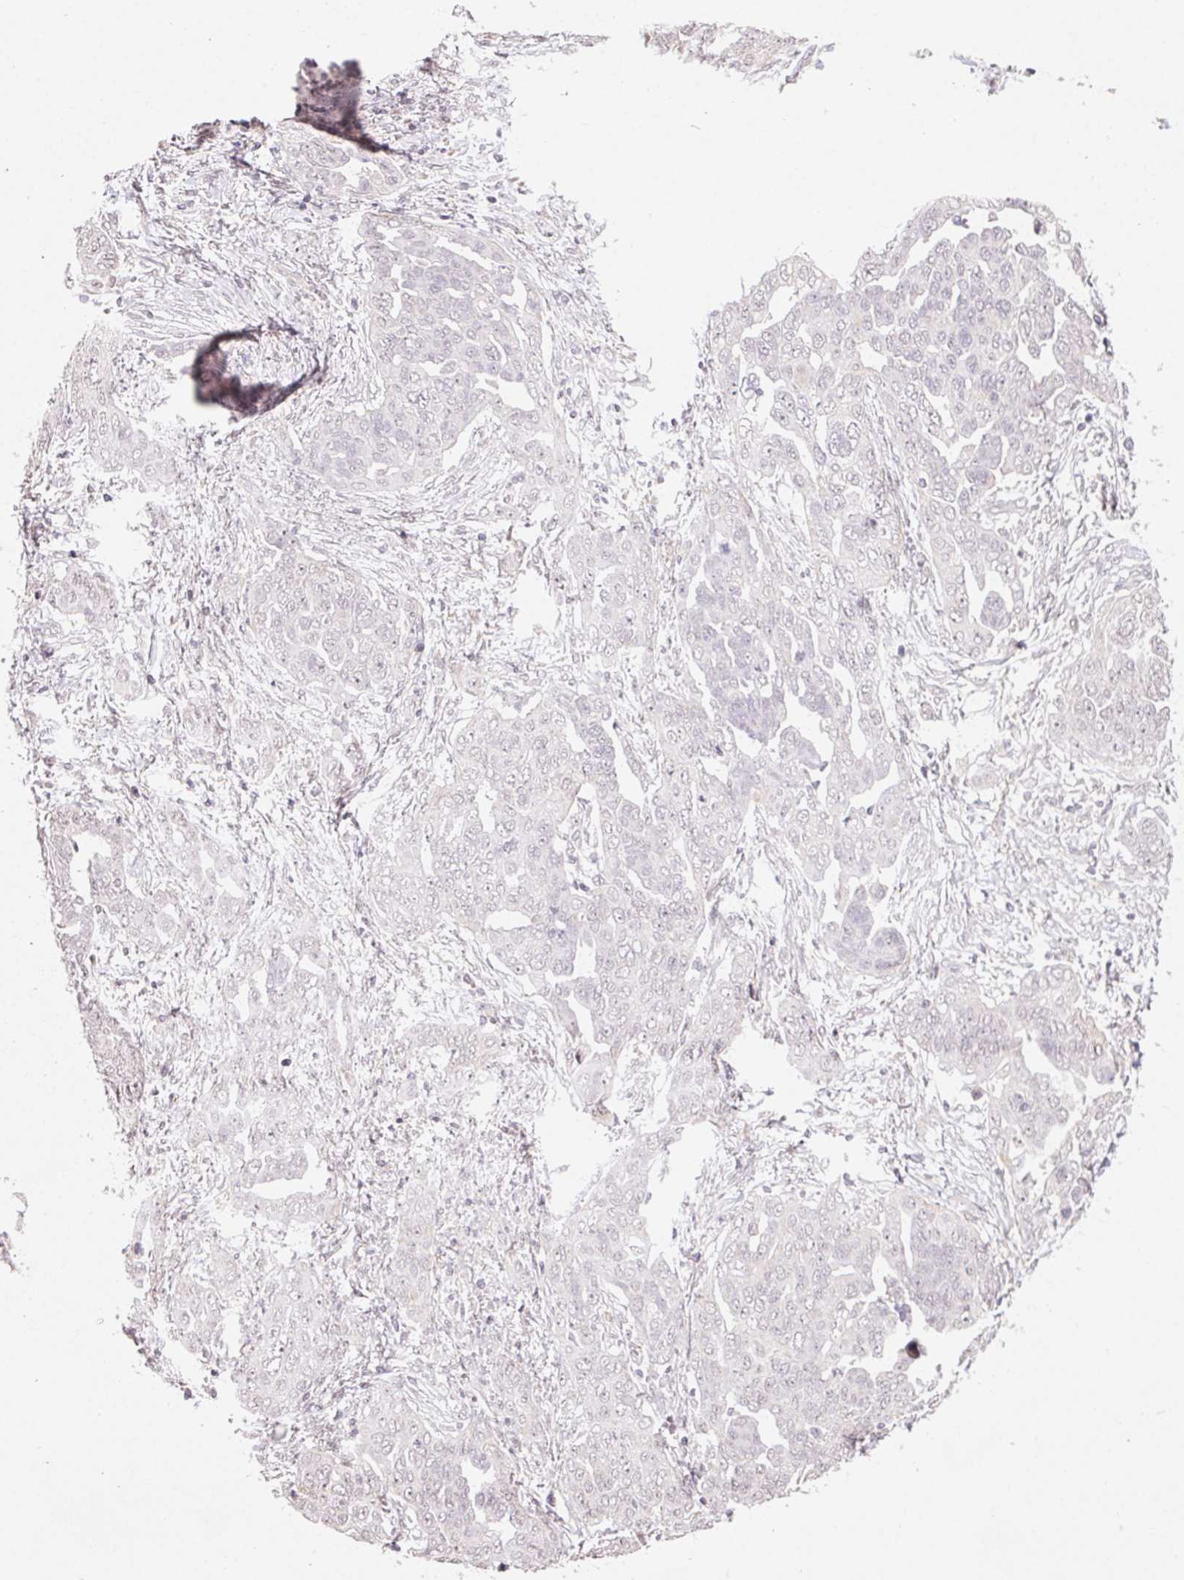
{"staining": {"intensity": "negative", "quantity": "none", "location": "none"}, "tissue": "ovarian cancer", "cell_type": "Tumor cells", "image_type": "cancer", "snomed": [{"axis": "morphology", "description": "Cystadenocarcinoma, serous, NOS"}, {"axis": "topography", "description": "Ovary"}], "caption": "Tumor cells show no significant protein expression in ovarian cancer (serous cystadenocarcinoma). The staining was performed using DAB to visualize the protein expression in brown, while the nuclei were stained in blue with hematoxylin (Magnification: 20x).", "gene": "CLASP1", "patient": {"sex": "female", "age": 59}}